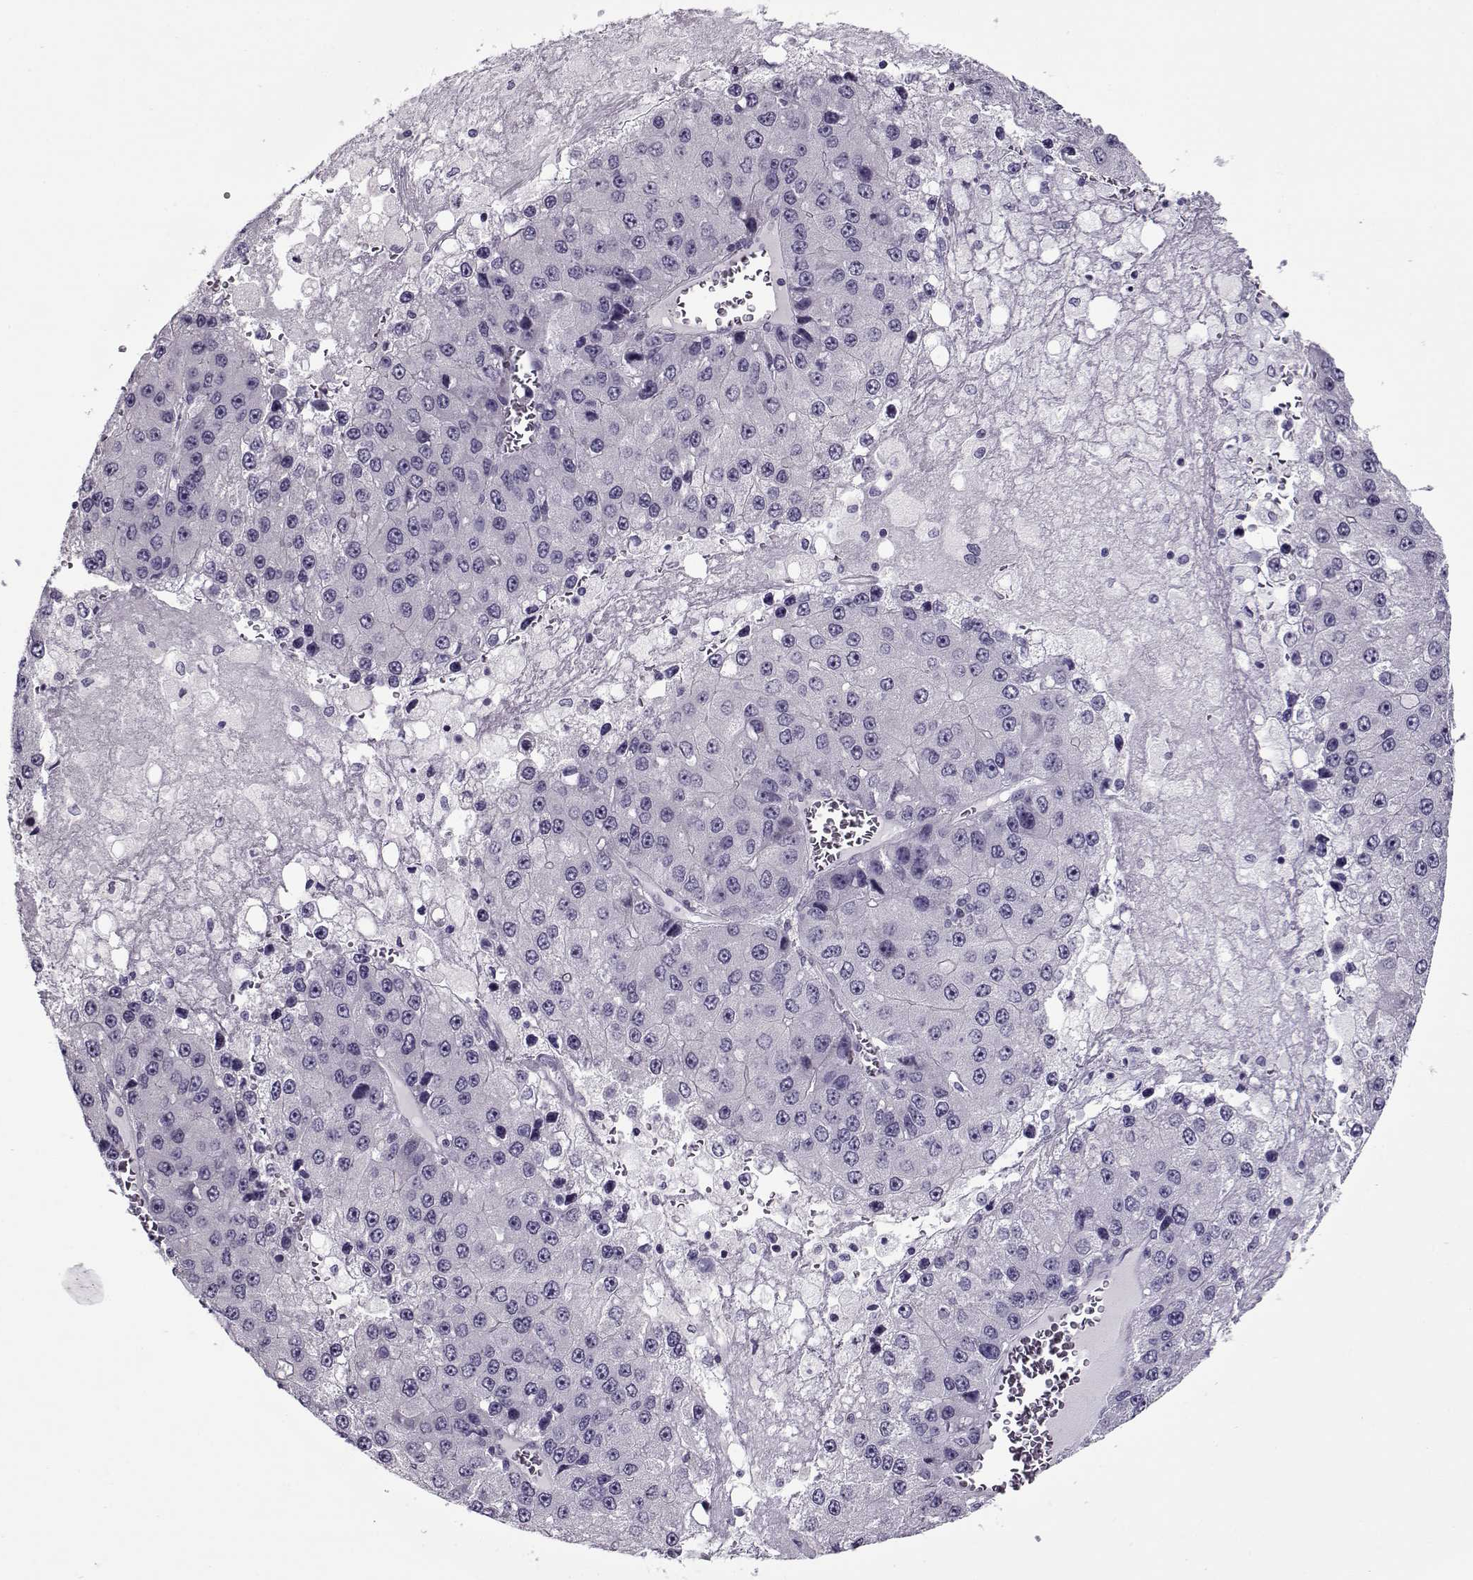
{"staining": {"intensity": "negative", "quantity": "none", "location": "none"}, "tissue": "liver cancer", "cell_type": "Tumor cells", "image_type": "cancer", "snomed": [{"axis": "morphology", "description": "Carcinoma, Hepatocellular, NOS"}, {"axis": "topography", "description": "Liver"}], "caption": "Hepatocellular carcinoma (liver) was stained to show a protein in brown. There is no significant staining in tumor cells.", "gene": "GAGE2A", "patient": {"sex": "female", "age": 73}}